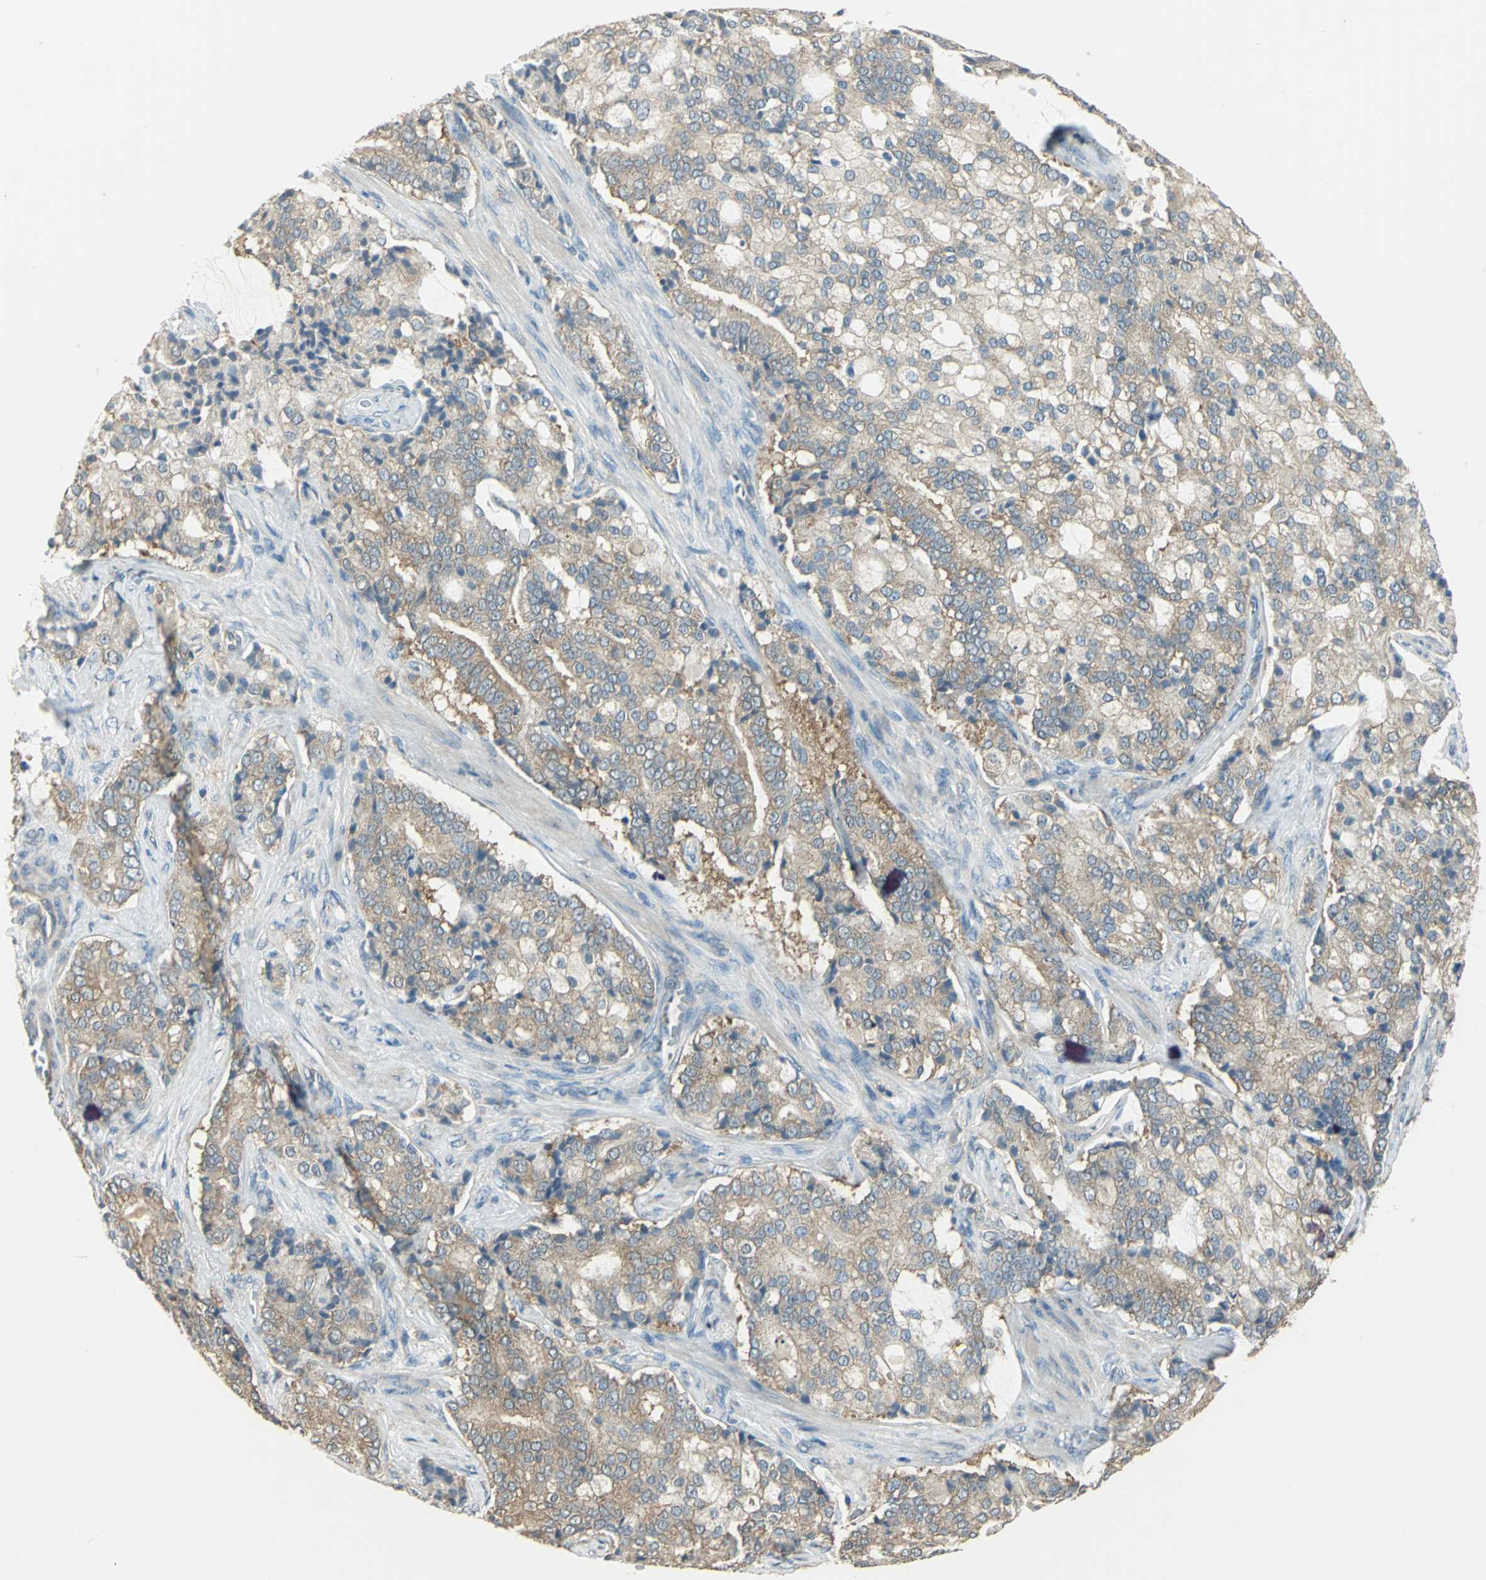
{"staining": {"intensity": "moderate", "quantity": ">75%", "location": "cytoplasmic/membranous"}, "tissue": "prostate cancer", "cell_type": "Tumor cells", "image_type": "cancer", "snomed": [{"axis": "morphology", "description": "Adenocarcinoma, Low grade"}, {"axis": "topography", "description": "Prostate"}], "caption": "Immunohistochemistry staining of prostate cancer, which exhibits medium levels of moderate cytoplasmic/membranous staining in approximately >75% of tumor cells indicating moderate cytoplasmic/membranous protein staining. The staining was performed using DAB (3,3'-diaminobenzidine) (brown) for protein detection and nuclei were counterstained in hematoxylin (blue).", "gene": "SHC2", "patient": {"sex": "male", "age": 58}}